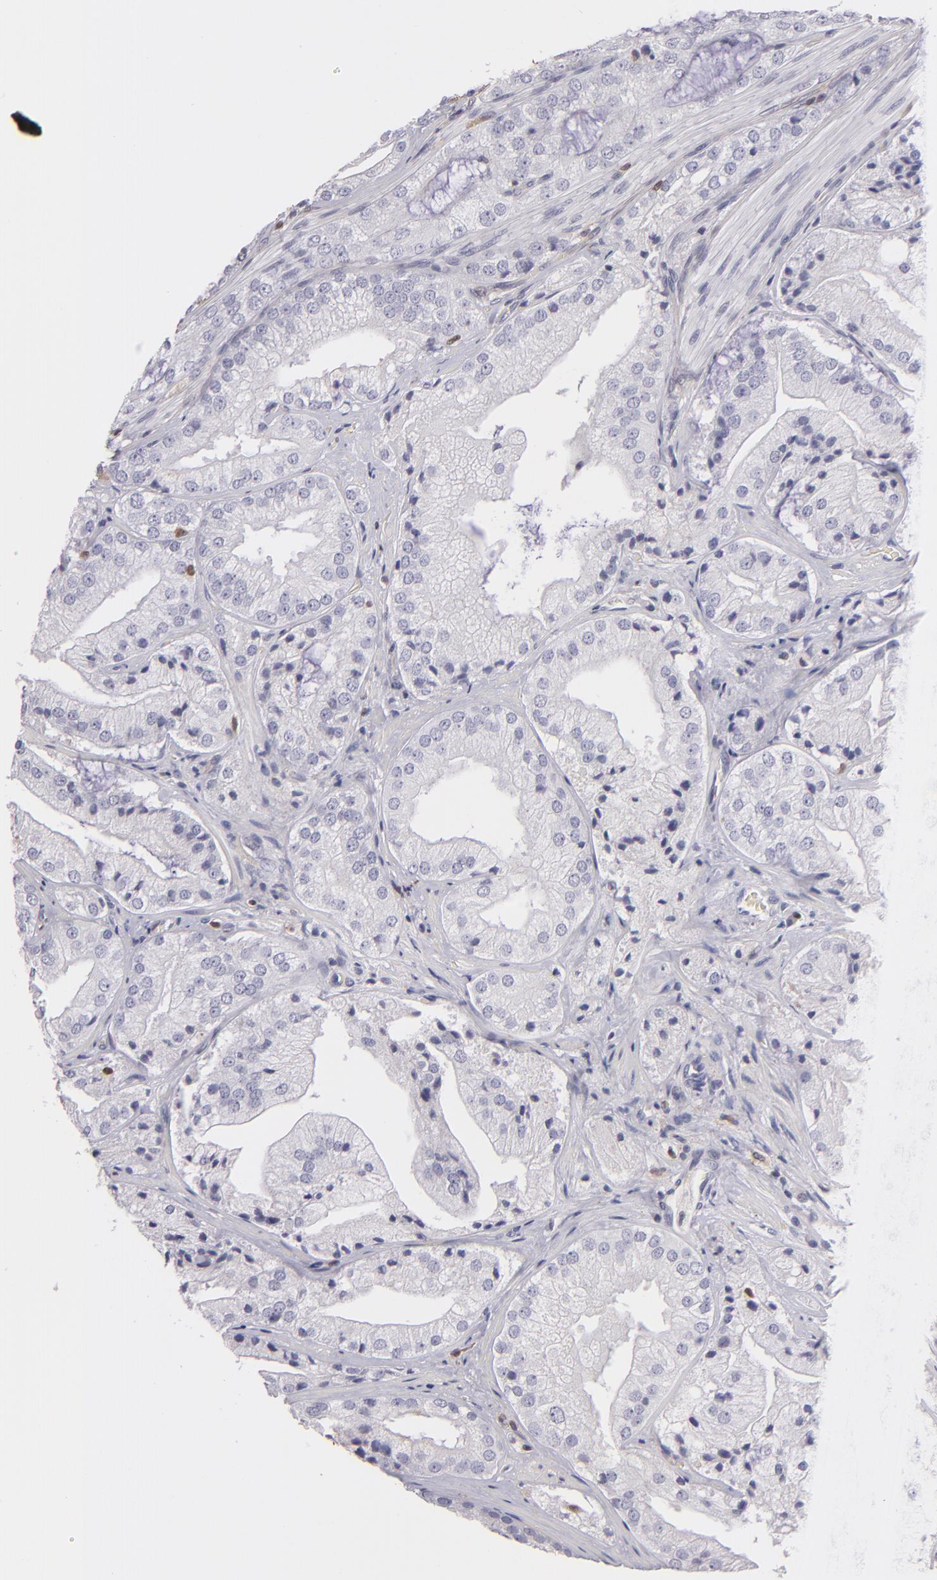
{"staining": {"intensity": "negative", "quantity": "none", "location": "none"}, "tissue": "prostate cancer", "cell_type": "Tumor cells", "image_type": "cancer", "snomed": [{"axis": "morphology", "description": "Adenocarcinoma, Low grade"}, {"axis": "topography", "description": "Prostate"}], "caption": "This is an immunohistochemistry micrograph of human prostate low-grade adenocarcinoma. There is no positivity in tumor cells.", "gene": "S100A2", "patient": {"sex": "male", "age": 60}}